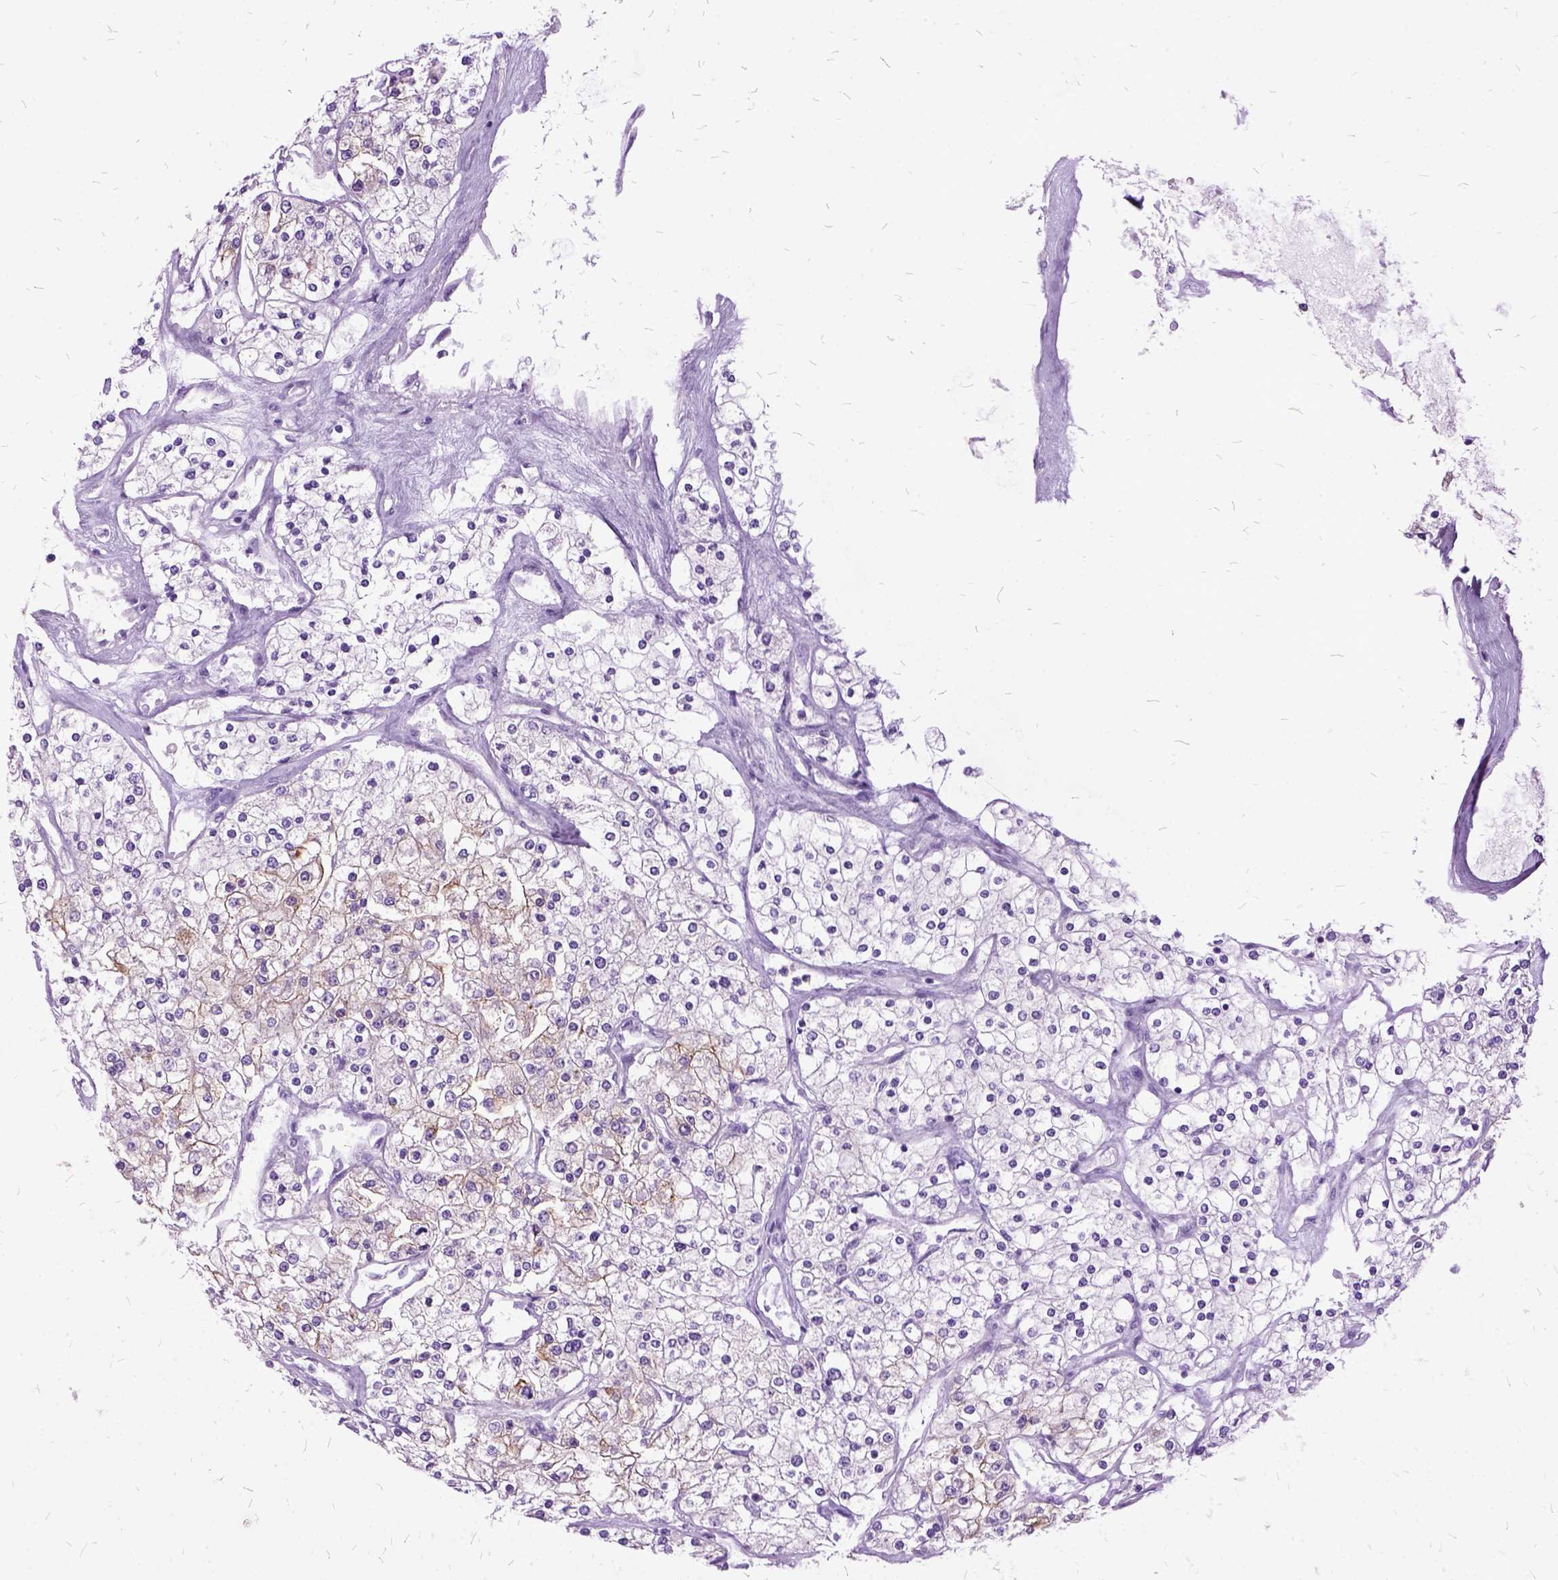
{"staining": {"intensity": "negative", "quantity": "none", "location": "none"}, "tissue": "renal cancer", "cell_type": "Tumor cells", "image_type": "cancer", "snomed": [{"axis": "morphology", "description": "Adenocarcinoma, NOS"}, {"axis": "topography", "description": "Kidney"}], "caption": "Photomicrograph shows no significant protein expression in tumor cells of renal cancer.", "gene": "MME", "patient": {"sex": "male", "age": 80}}